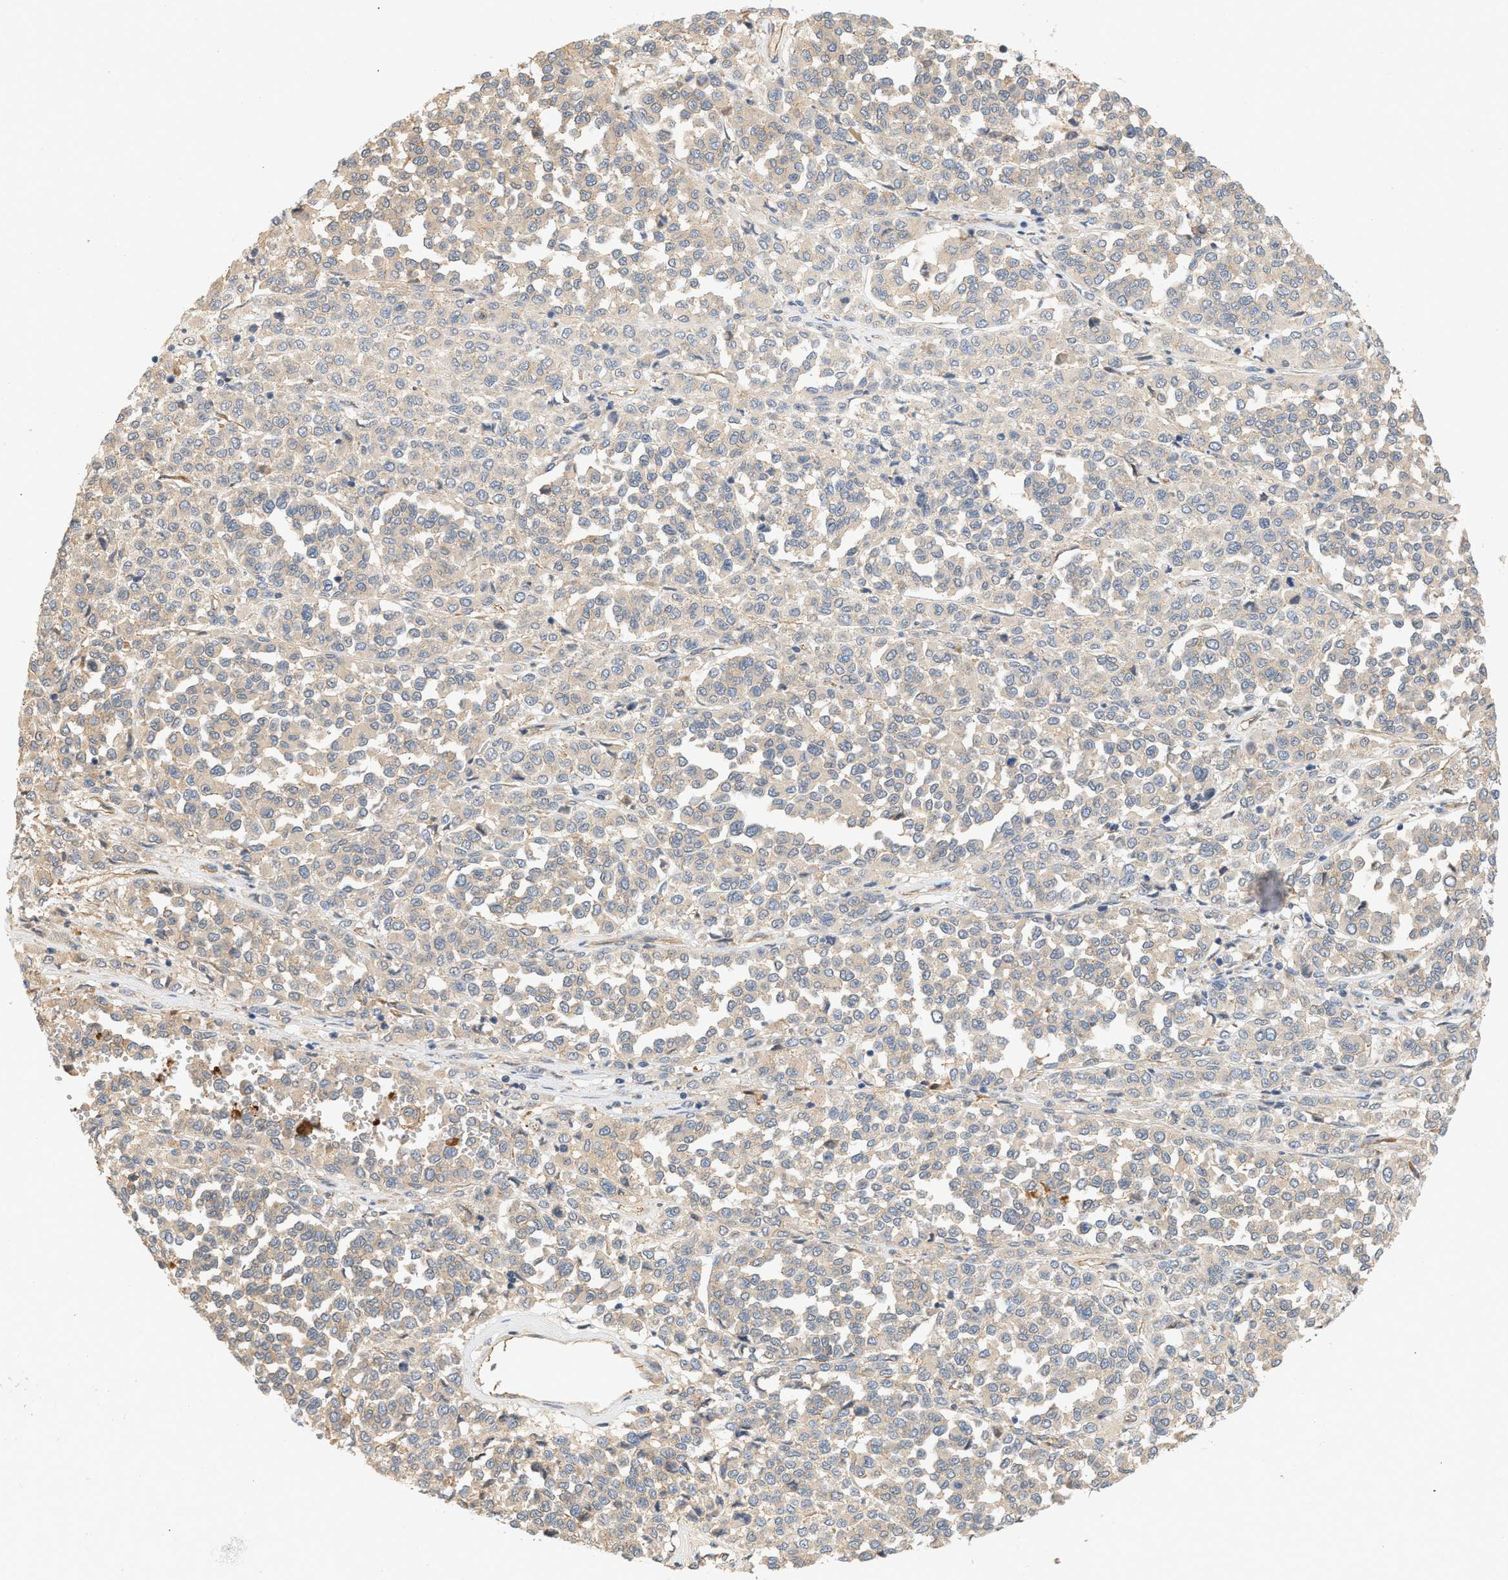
{"staining": {"intensity": "weak", "quantity": "<25%", "location": "cytoplasmic/membranous"}, "tissue": "melanoma", "cell_type": "Tumor cells", "image_type": "cancer", "snomed": [{"axis": "morphology", "description": "Malignant melanoma, Metastatic site"}, {"axis": "topography", "description": "Pancreas"}], "caption": "This is a image of immunohistochemistry (IHC) staining of malignant melanoma (metastatic site), which shows no positivity in tumor cells.", "gene": "CTXN1", "patient": {"sex": "female", "age": 30}}